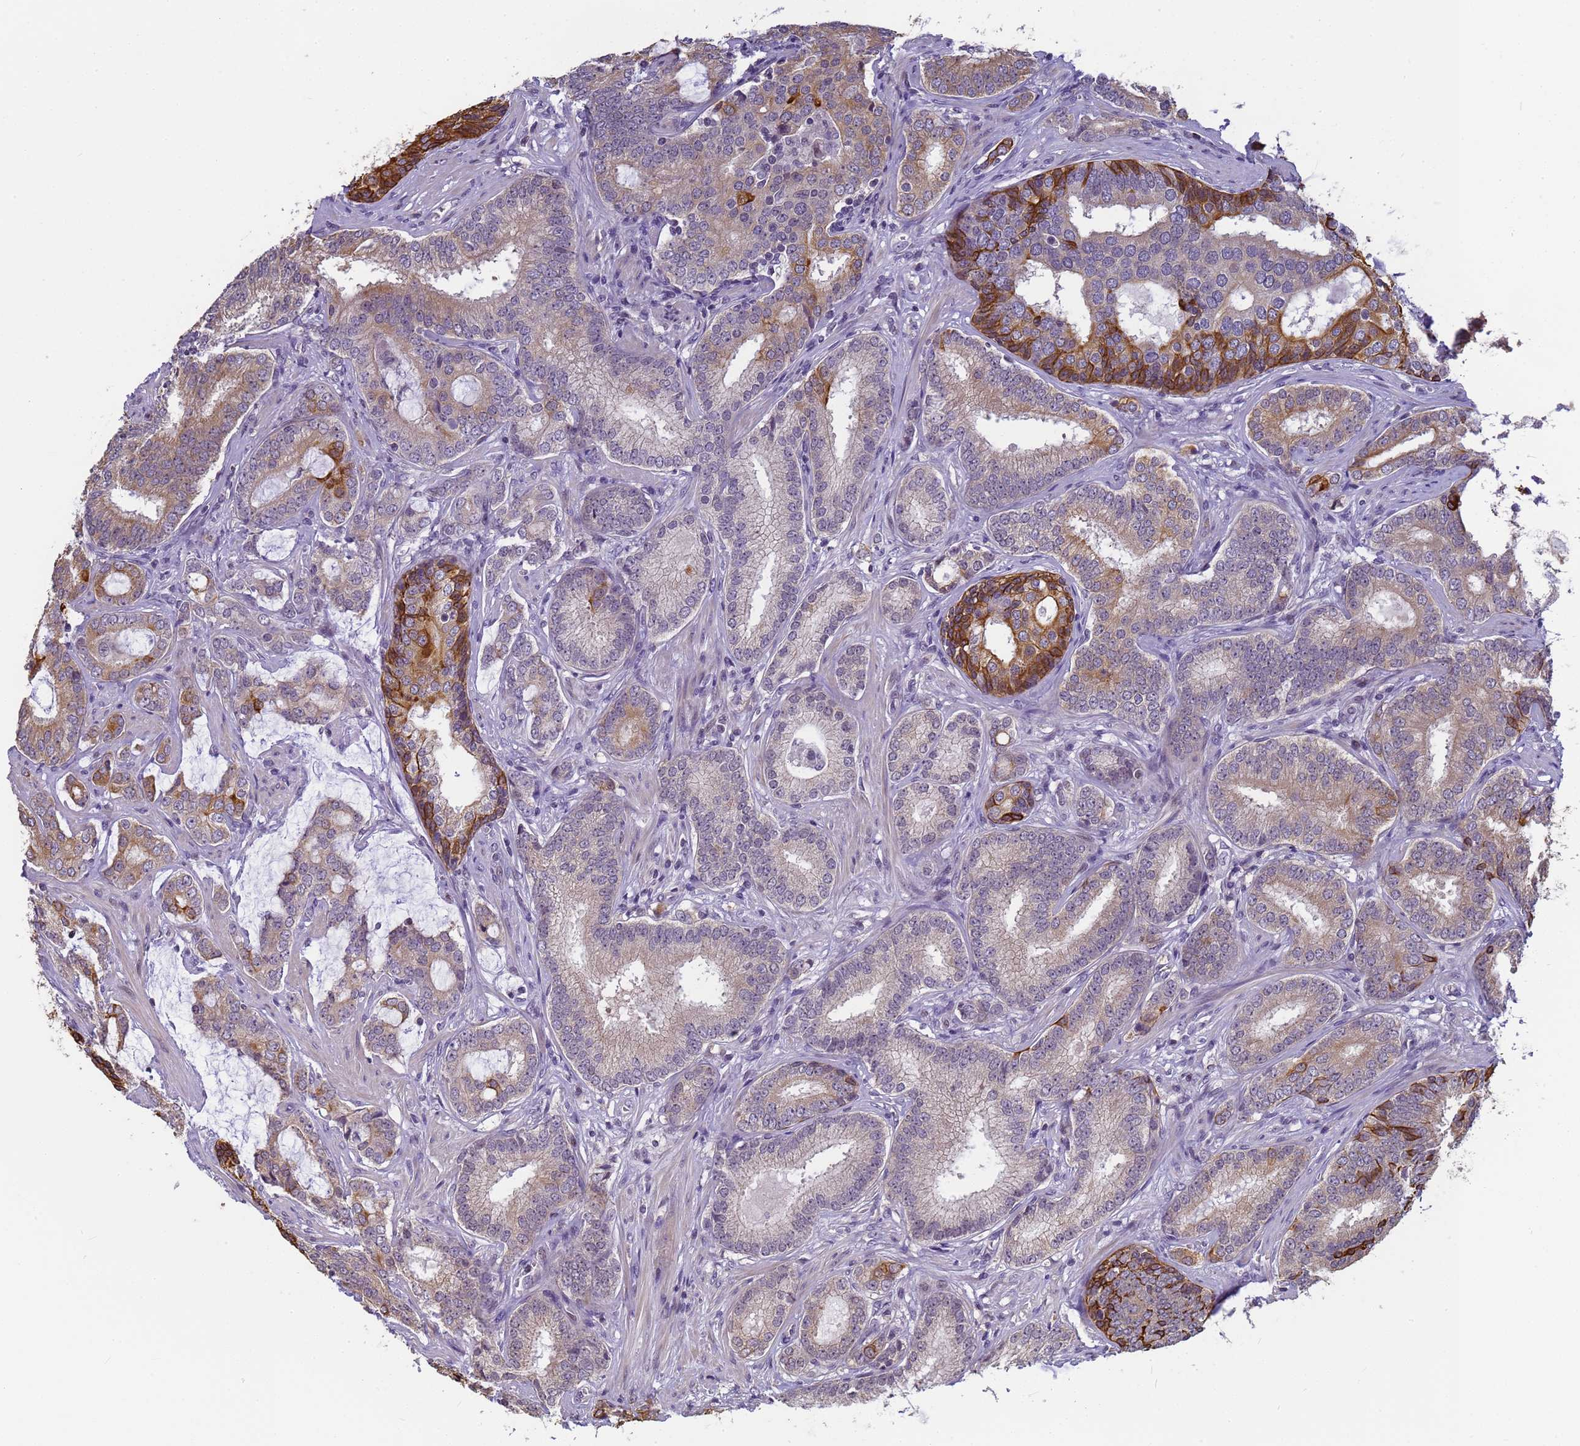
{"staining": {"intensity": "moderate", "quantity": "<25%", "location": "cytoplasmic/membranous"}, "tissue": "prostate cancer", "cell_type": "Tumor cells", "image_type": "cancer", "snomed": [{"axis": "morphology", "description": "Adenocarcinoma, High grade"}, {"axis": "topography", "description": "Prostate"}], "caption": "Human prostate high-grade adenocarcinoma stained with a protein marker displays moderate staining in tumor cells.", "gene": "VWA3A", "patient": {"sex": "male", "age": 63}}